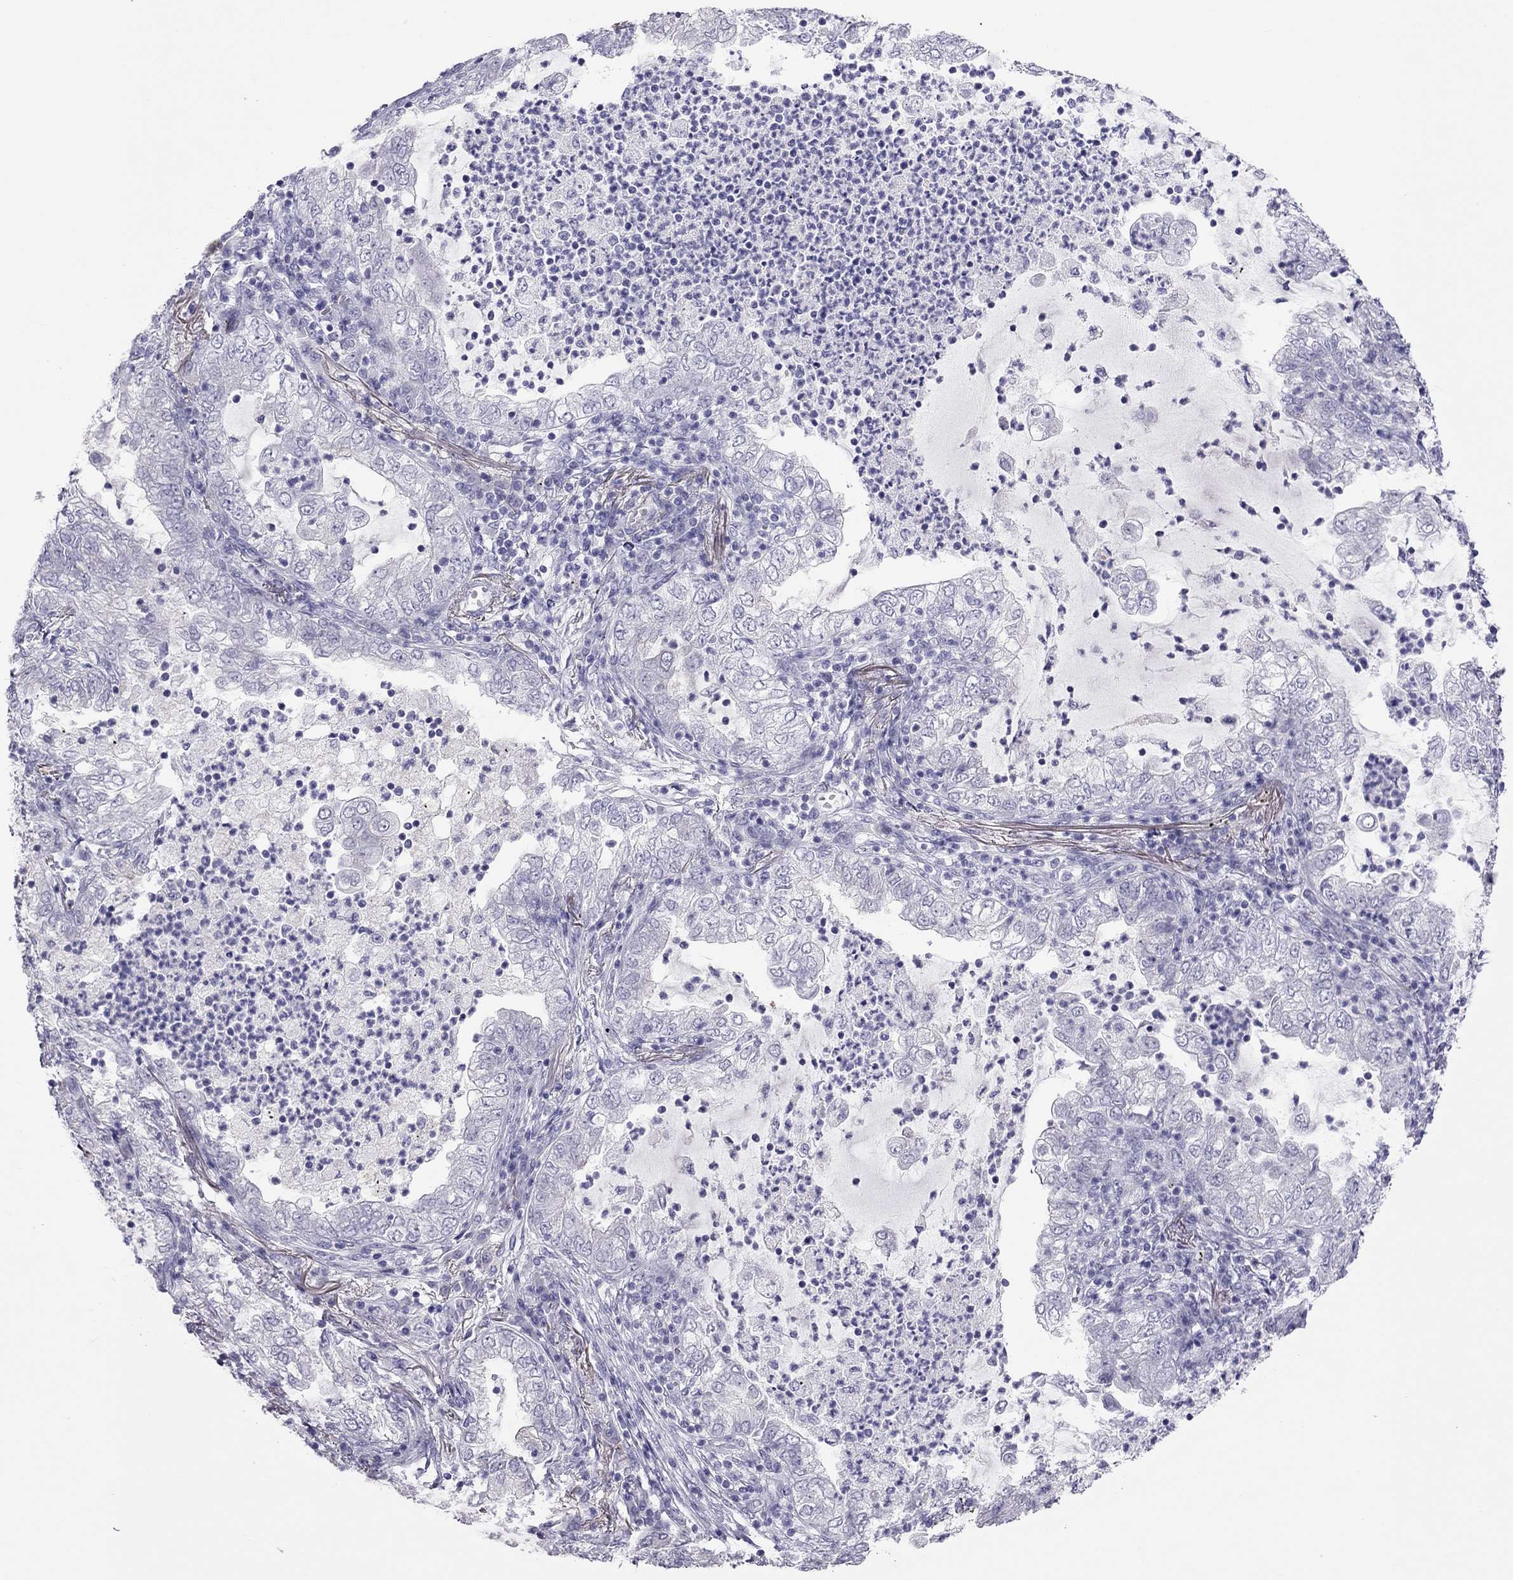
{"staining": {"intensity": "negative", "quantity": "none", "location": "none"}, "tissue": "lung cancer", "cell_type": "Tumor cells", "image_type": "cancer", "snomed": [{"axis": "morphology", "description": "Adenocarcinoma, NOS"}, {"axis": "topography", "description": "Lung"}], "caption": "The histopathology image shows no significant expression in tumor cells of adenocarcinoma (lung).", "gene": "TEX14", "patient": {"sex": "female", "age": 73}}